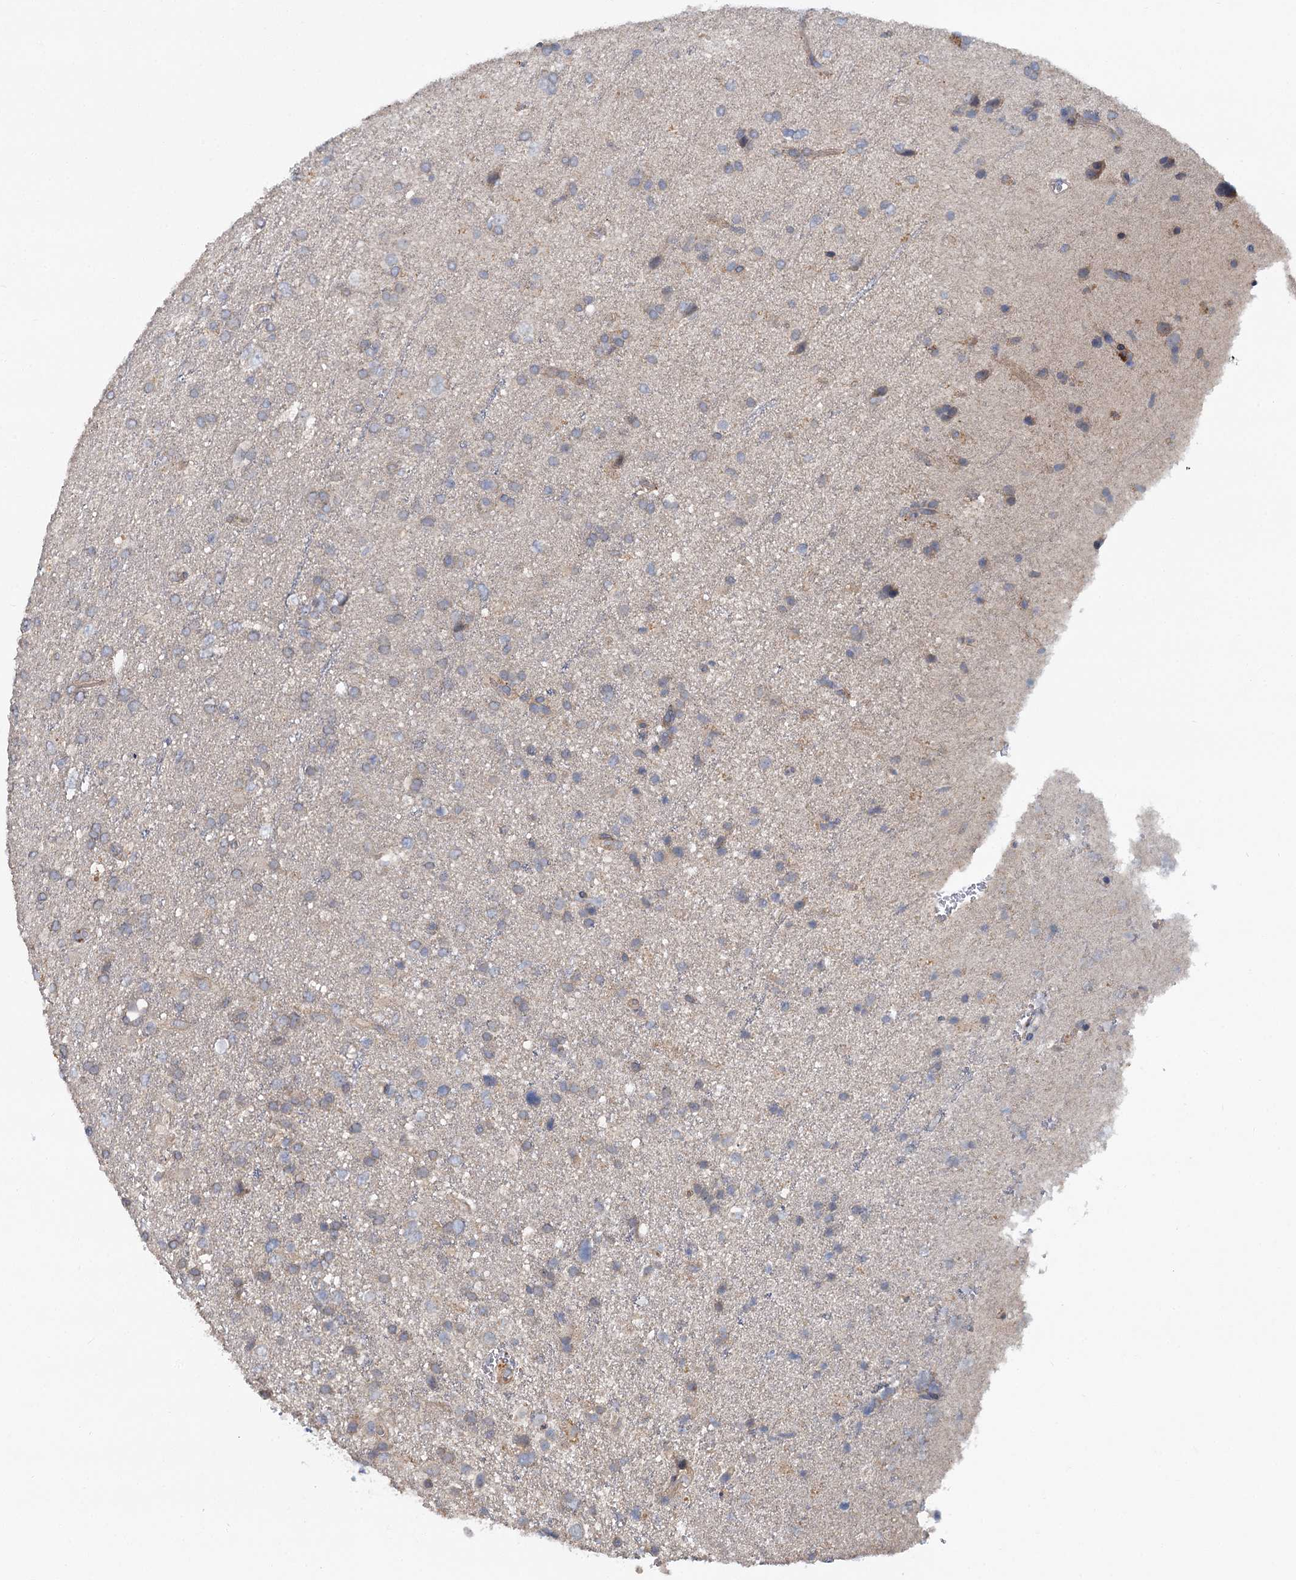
{"staining": {"intensity": "negative", "quantity": "none", "location": "none"}, "tissue": "glioma", "cell_type": "Tumor cells", "image_type": "cancer", "snomed": [{"axis": "morphology", "description": "Glioma, malignant, High grade"}, {"axis": "topography", "description": "Brain"}], "caption": "Immunohistochemistry histopathology image of neoplastic tissue: malignant high-grade glioma stained with DAB (3,3'-diaminobenzidine) demonstrates no significant protein staining in tumor cells. (Stains: DAB (3,3'-diaminobenzidine) IHC with hematoxylin counter stain, Microscopy: brightfield microscopy at high magnification).", "gene": "ZNF324", "patient": {"sex": "male", "age": 61}}